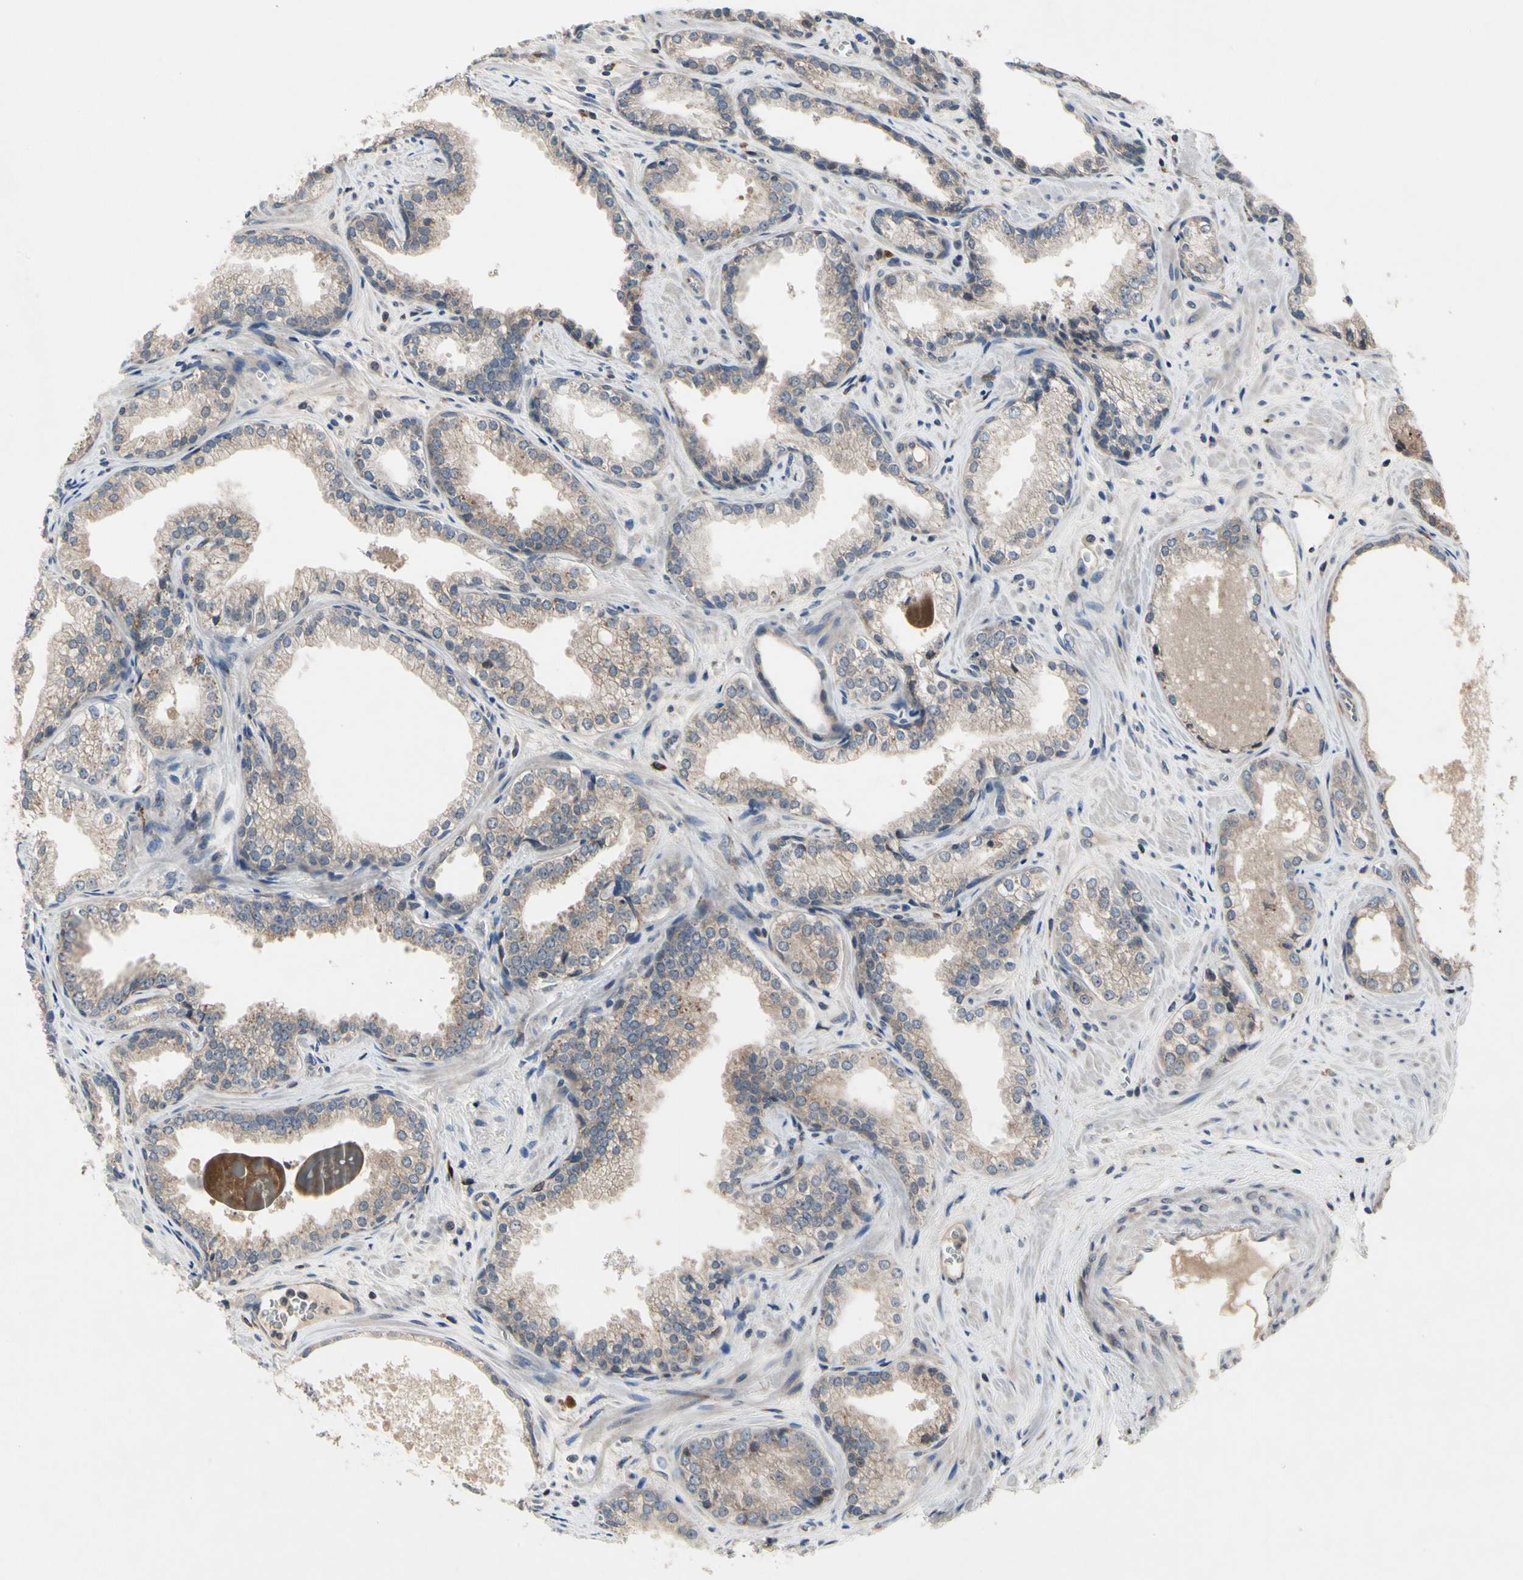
{"staining": {"intensity": "weak", "quantity": ">75%", "location": "cytoplasmic/membranous"}, "tissue": "prostate cancer", "cell_type": "Tumor cells", "image_type": "cancer", "snomed": [{"axis": "morphology", "description": "Adenocarcinoma, Low grade"}, {"axis": "topography", "description": "Prostate"}], "caption": "Prostate cancer (low-grade adenocarcinoma) stained with DAB (3,3'-diaminobenzidine) immunohistochemistry shows low levels of weak cytoplasmic/membranous staining in approximately >75% of tumor cells.", "gene": "MMEL1", "patient": {"sex": "male", "age": 60}}